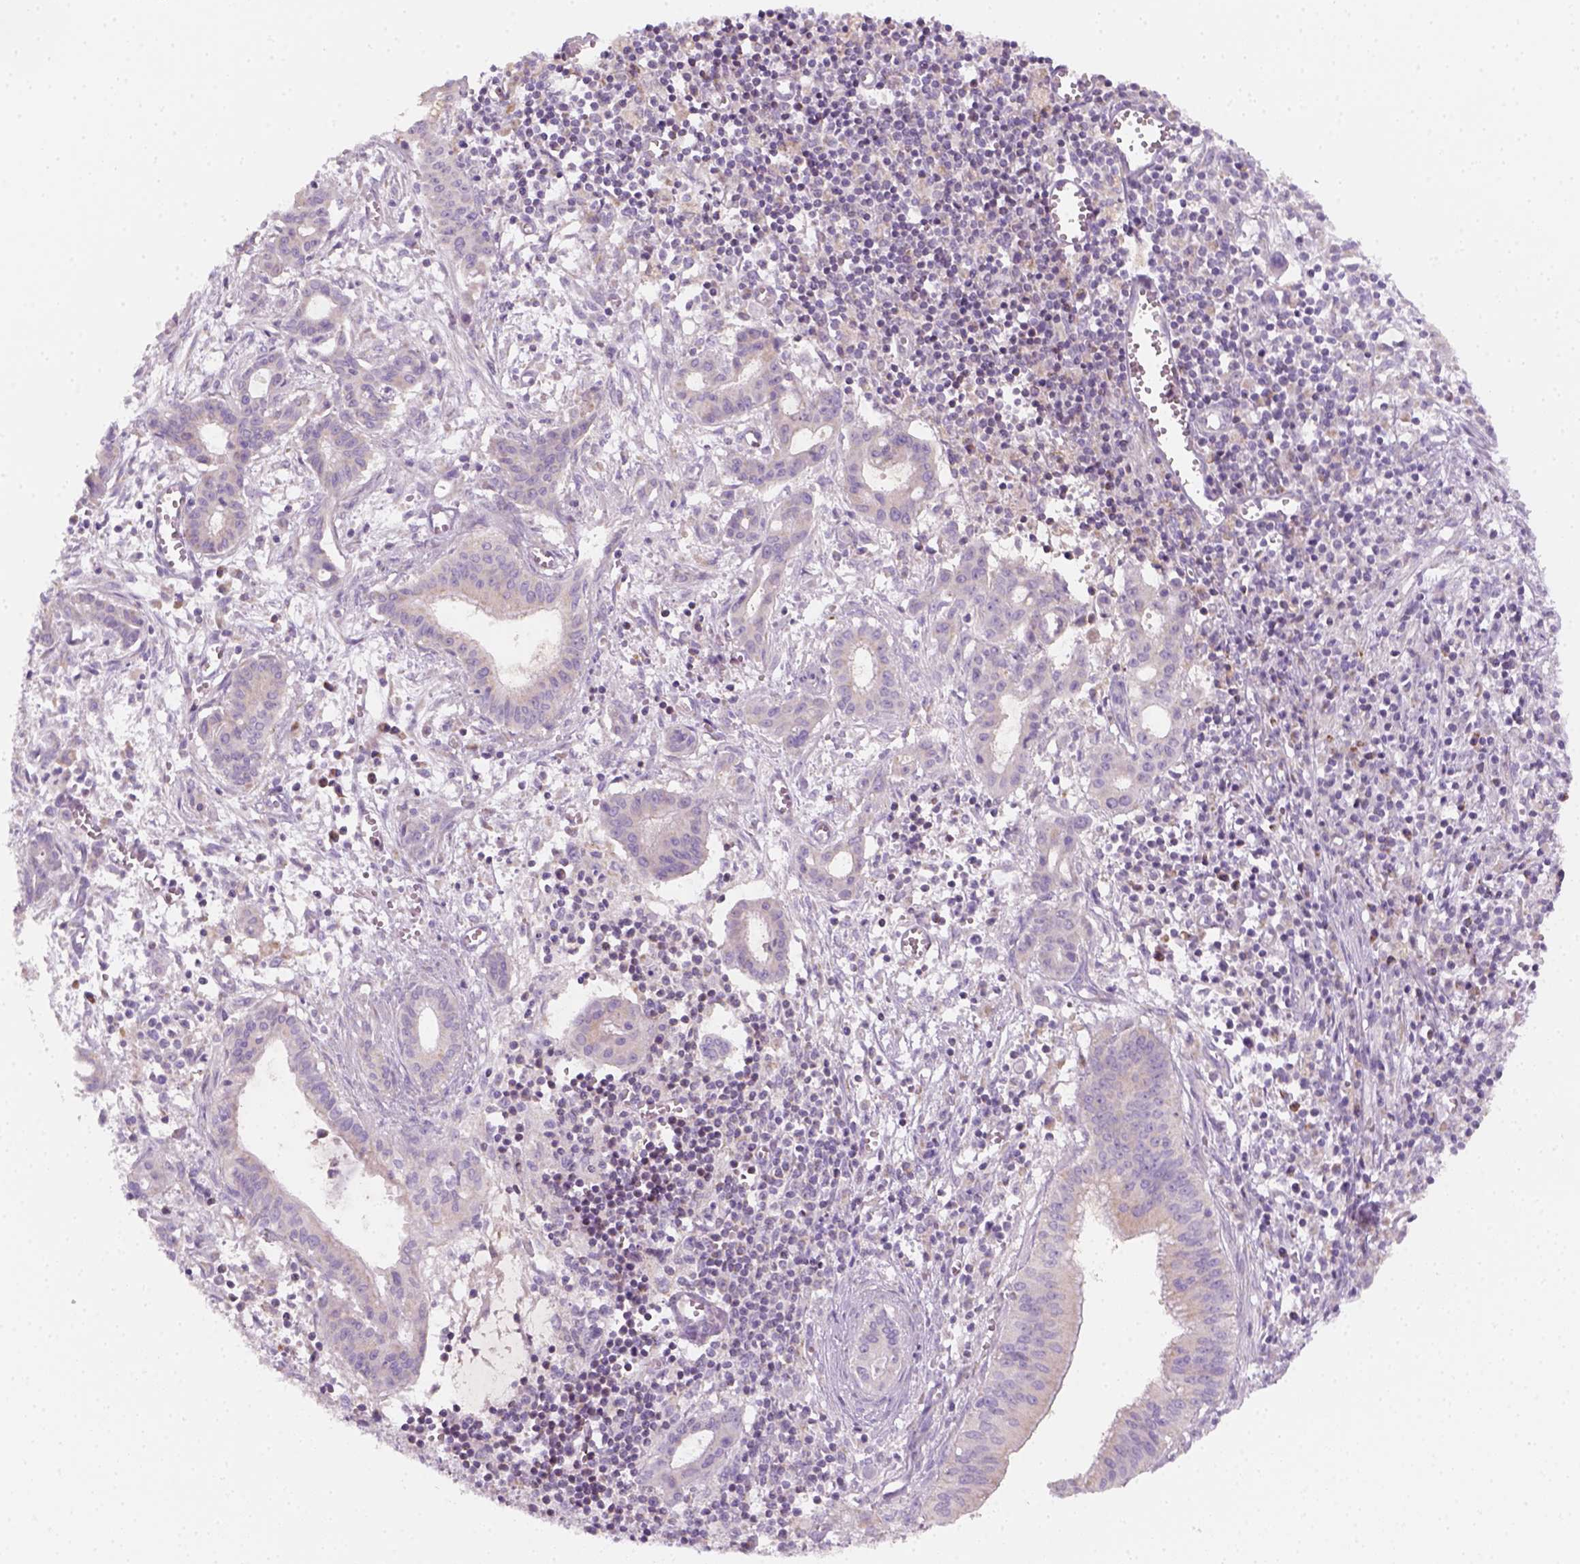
{"staining": {"intensity": "negative", "quantity": "none", "location": "none"}, "tissue": "pancreatic cancer", "cell_type": "Tumor cells", "image_type": "cancer", "snomed": [{"axis": "morphology", "description": "Adenocarcinoma, NOS"}, {"axis": "topography", "description": "Pancreas"}], "caption": "Image shows no protein positivity in tumor cells of adenocarcinoma (pancreatic) tissue.", "gene": "AWAT2", "patient": {"sex": "male", "age": 48}}